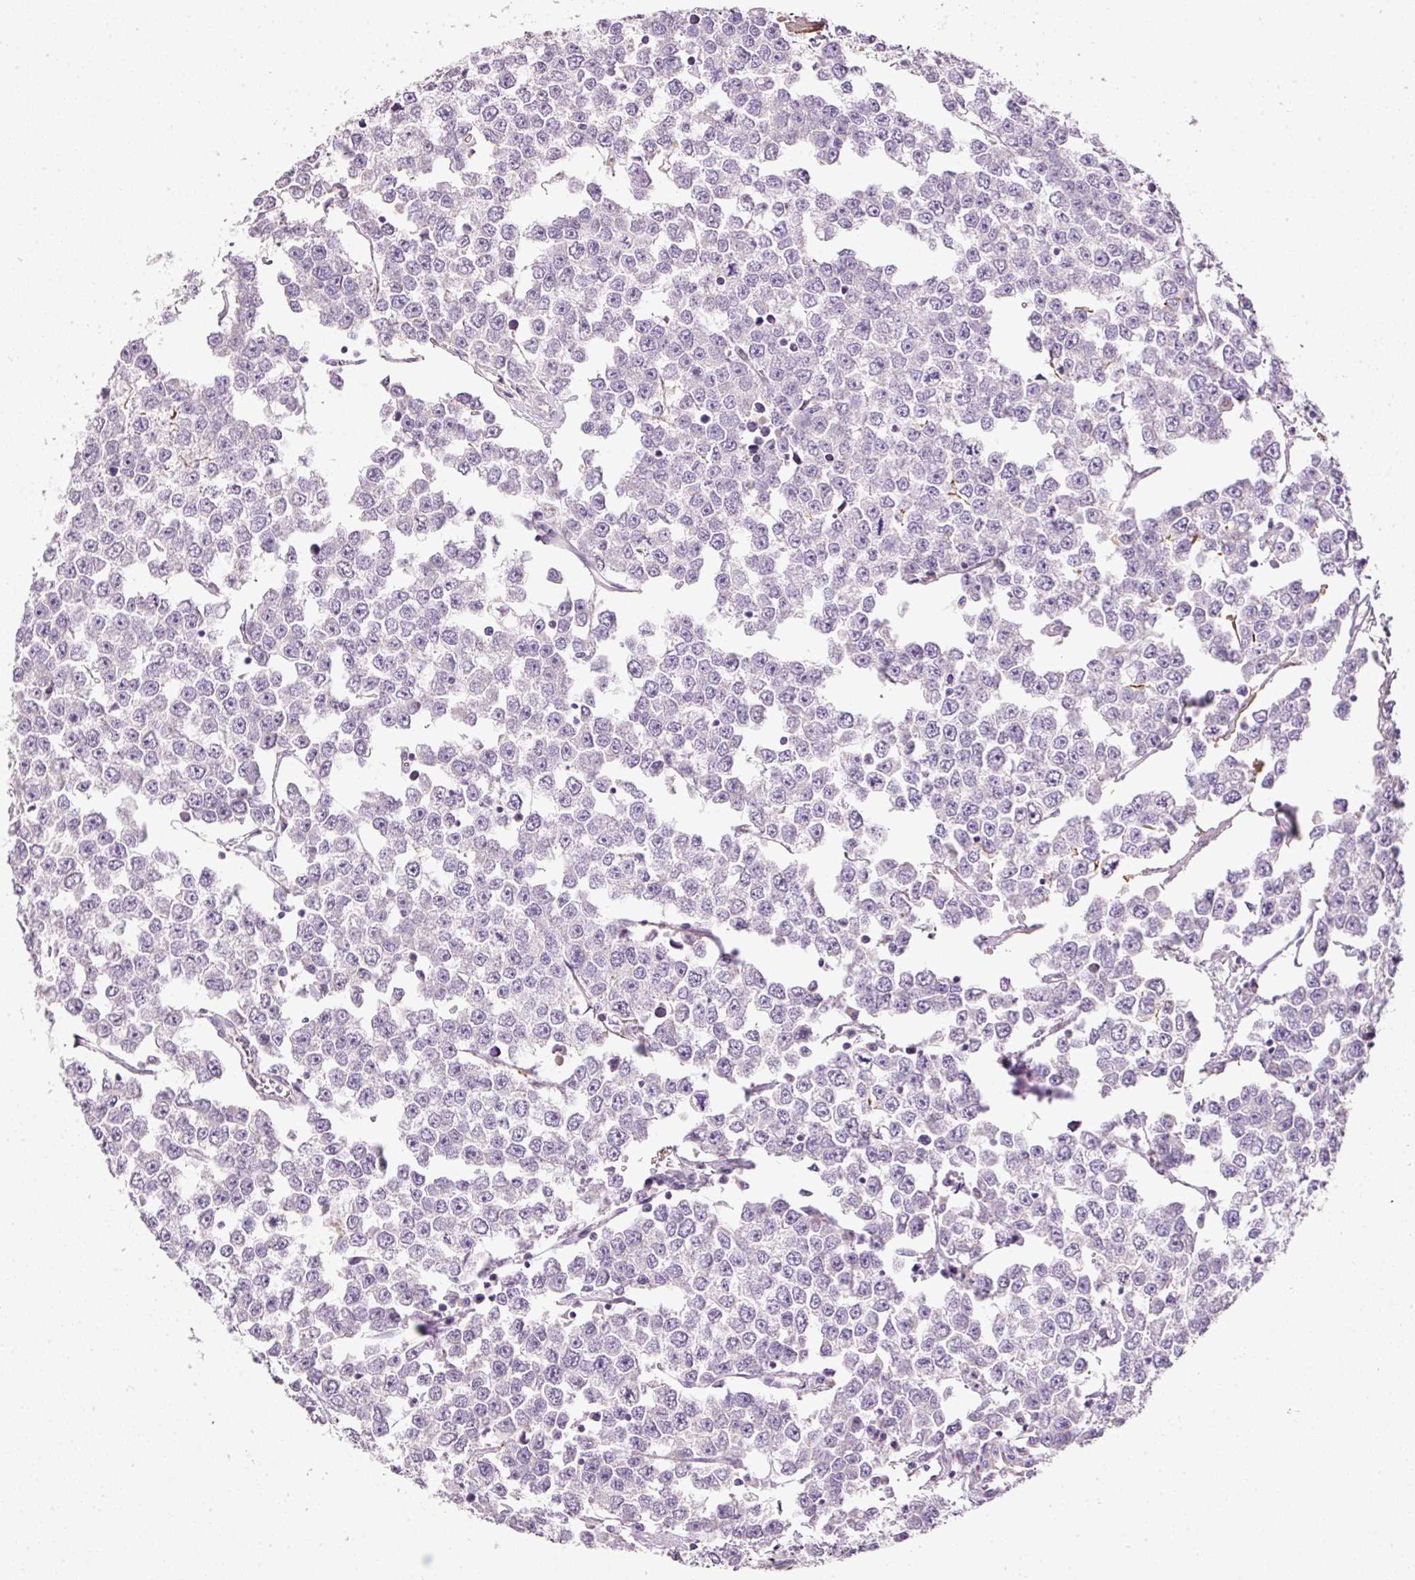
{"staining": {"intensity": "negative", "quantity": "none", "location": "none"}, "tissue": "testis cancer", "cell_type": "Tumor cells", "image_type": "cancer", "snomed": [{"axis": "morphology", "description": "Seminoma, NOS"}, {"axis": "morphology", "description": "Carcinoma, Embryonal, NOS"}, {"axis": "topography", "description": "Testis"}], "caption": "DAB immunohistochemical staining of human testis cancer displays no significant expression in tumor cells.", "gene": "KPNA5", "patient": {"sex": "male", "age": 52}}